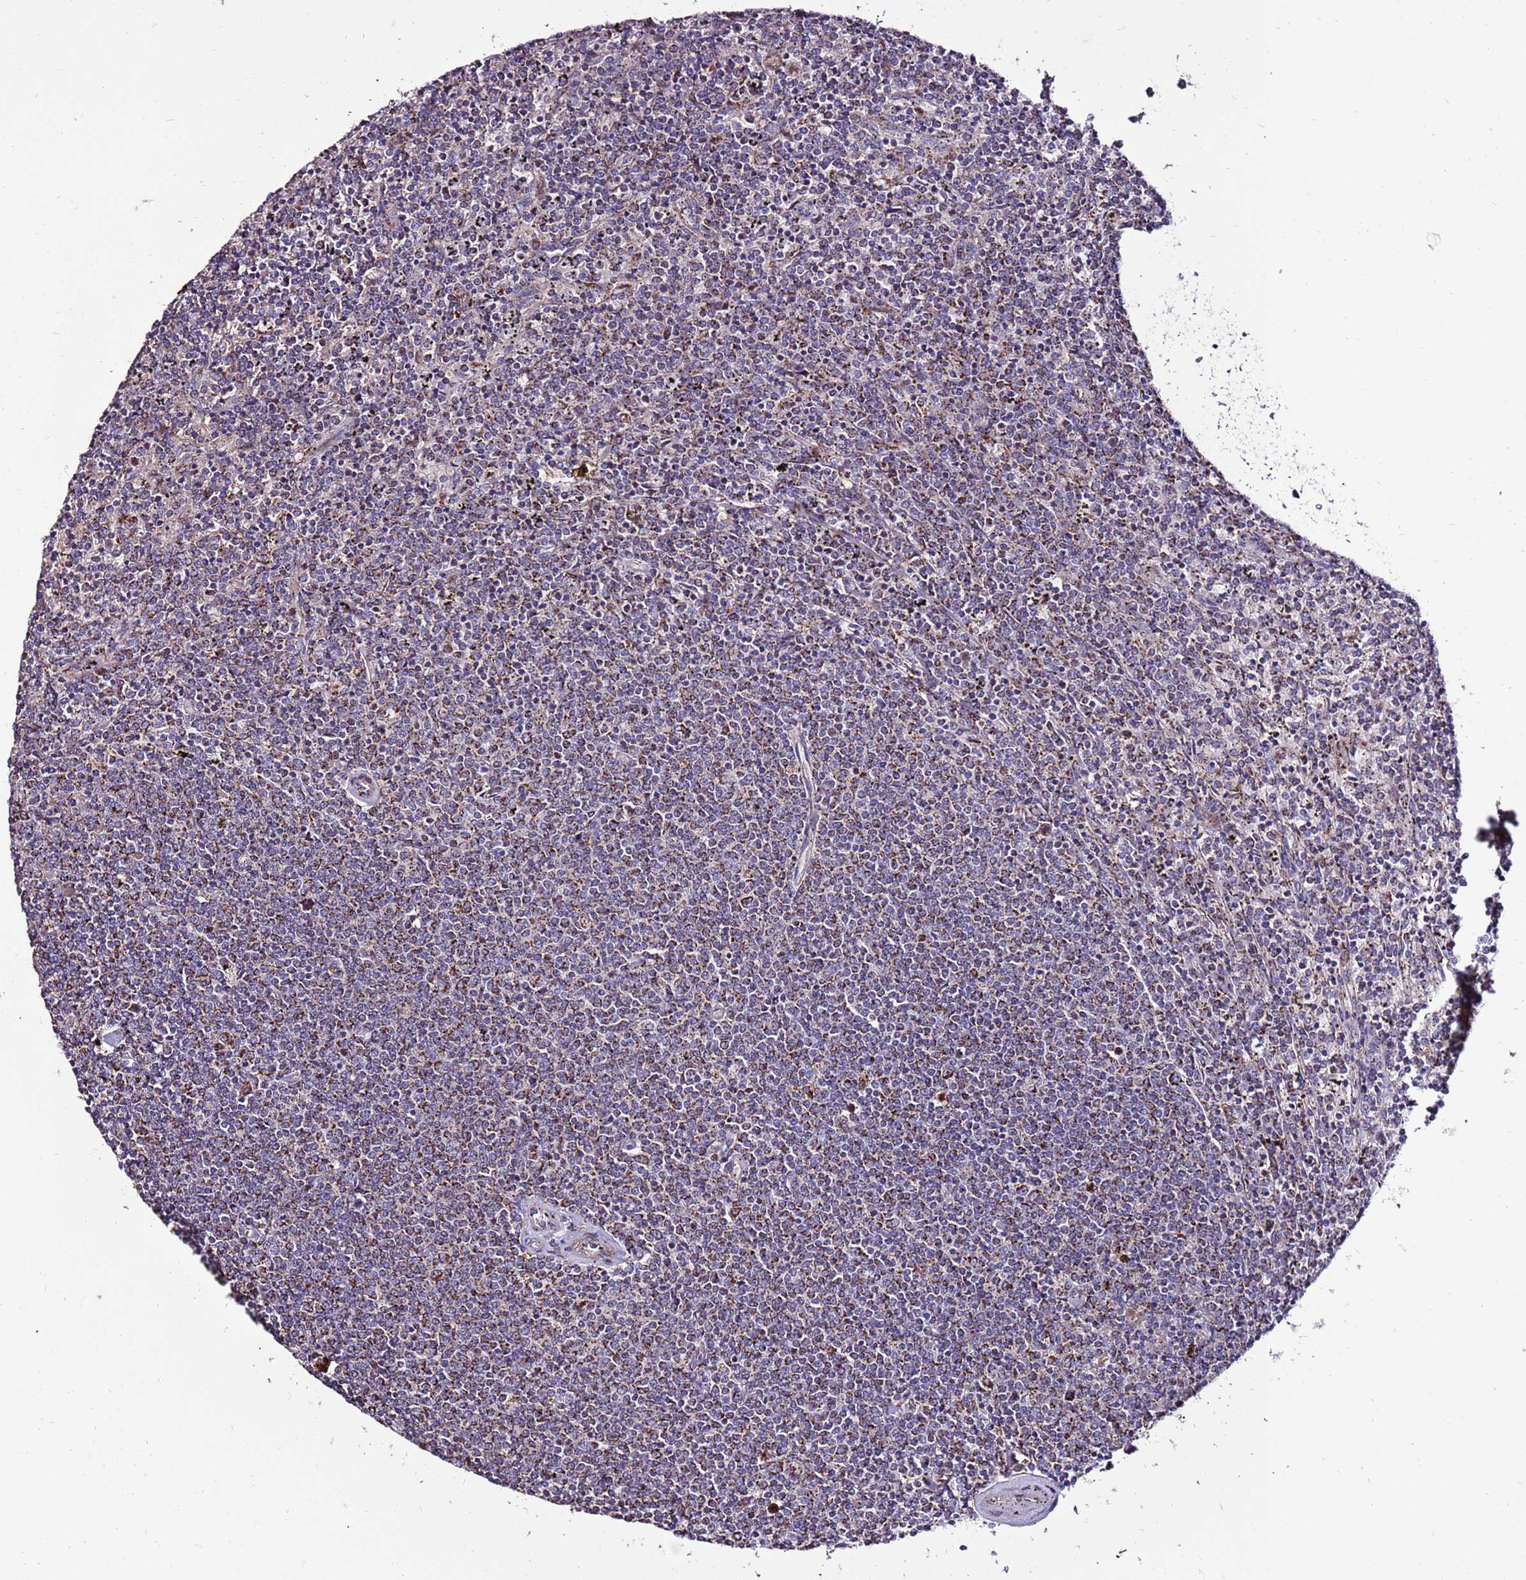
{"staining": {"intensity": "moderate", "quantity": "25%-75%", "location": "cytoplasmic/membranous"}, "tissue": "lymphoma", "cell_type": "Tumor cells", "image_type": "cancer", "snomed": [{"axis": "morphology", "description": "Malignant lymphoma, non-Hodgkin's type, Low grade"}, {"axis": "topography", "description": "Spleen"}], "caption": "A histopathology image showing moderate cytoplasmic/membranous expression in about 25%-75% of tumor cells in malignant lymphoma, non-Hodgkin's type (low-grade), as visualized by brown immunohistochemical staining.", "gene": "SPSB3", "patient": {"sex": "female", "age": 50}}